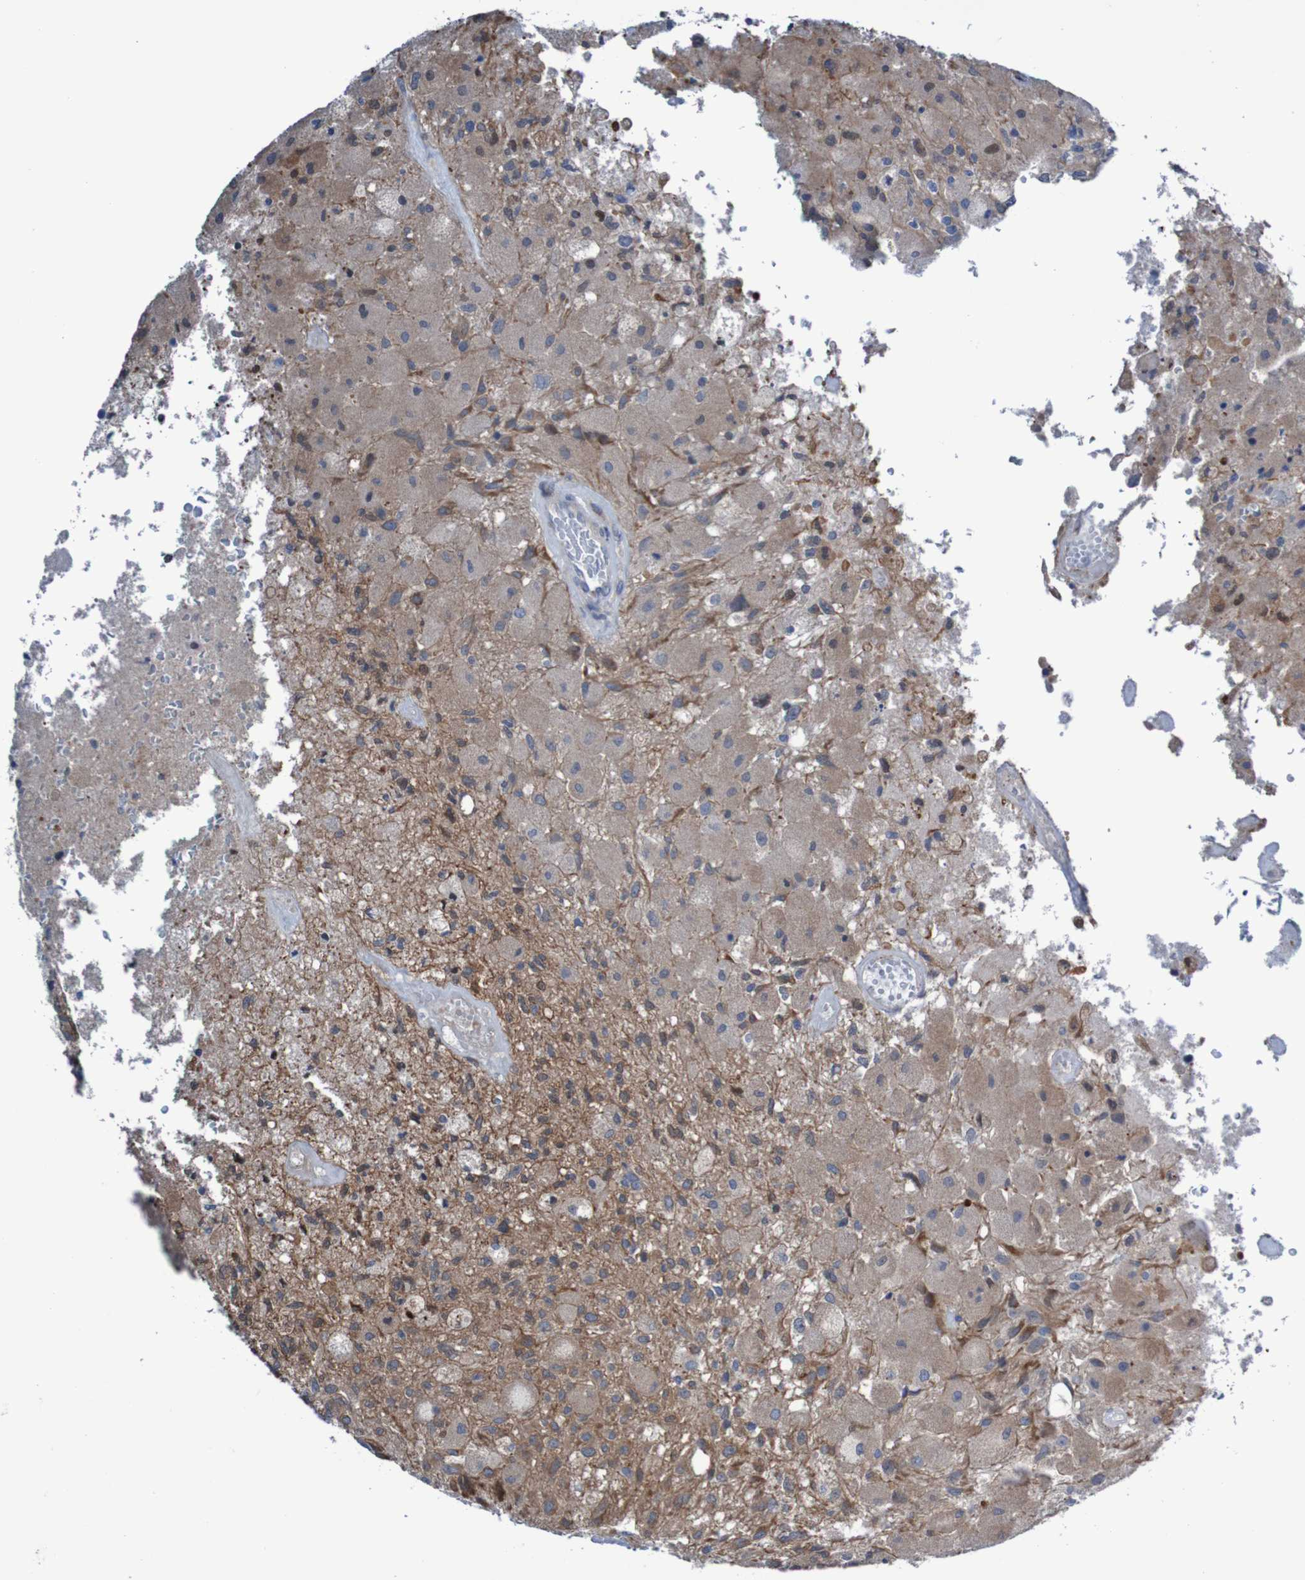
{"staining": {"intensity": "weak", "quantity": "25%-75%", "location": "cytoplasmic/membranous"}, "tissue": "glioma", "cell_type": "Tumor cells", "image_type": "cancer", "snomed": [{"axis": "morphology", "description": "Normal tissue, NOS"}, {"axis": "morphology", "description": "Glioma, malignant, High grade"}, {"axis": "topography", "description": "Cerebral cortex"}], "caption": "Protein staining displays weak cytoplasmic/membranous positivity in approximately 25%-75% of tumor cells in glioma. (DAB = brown stain, brightfield microscopy at high magnification).", "gene": "ANGPT4", "patient": {"sex": "male", "age": 77}}